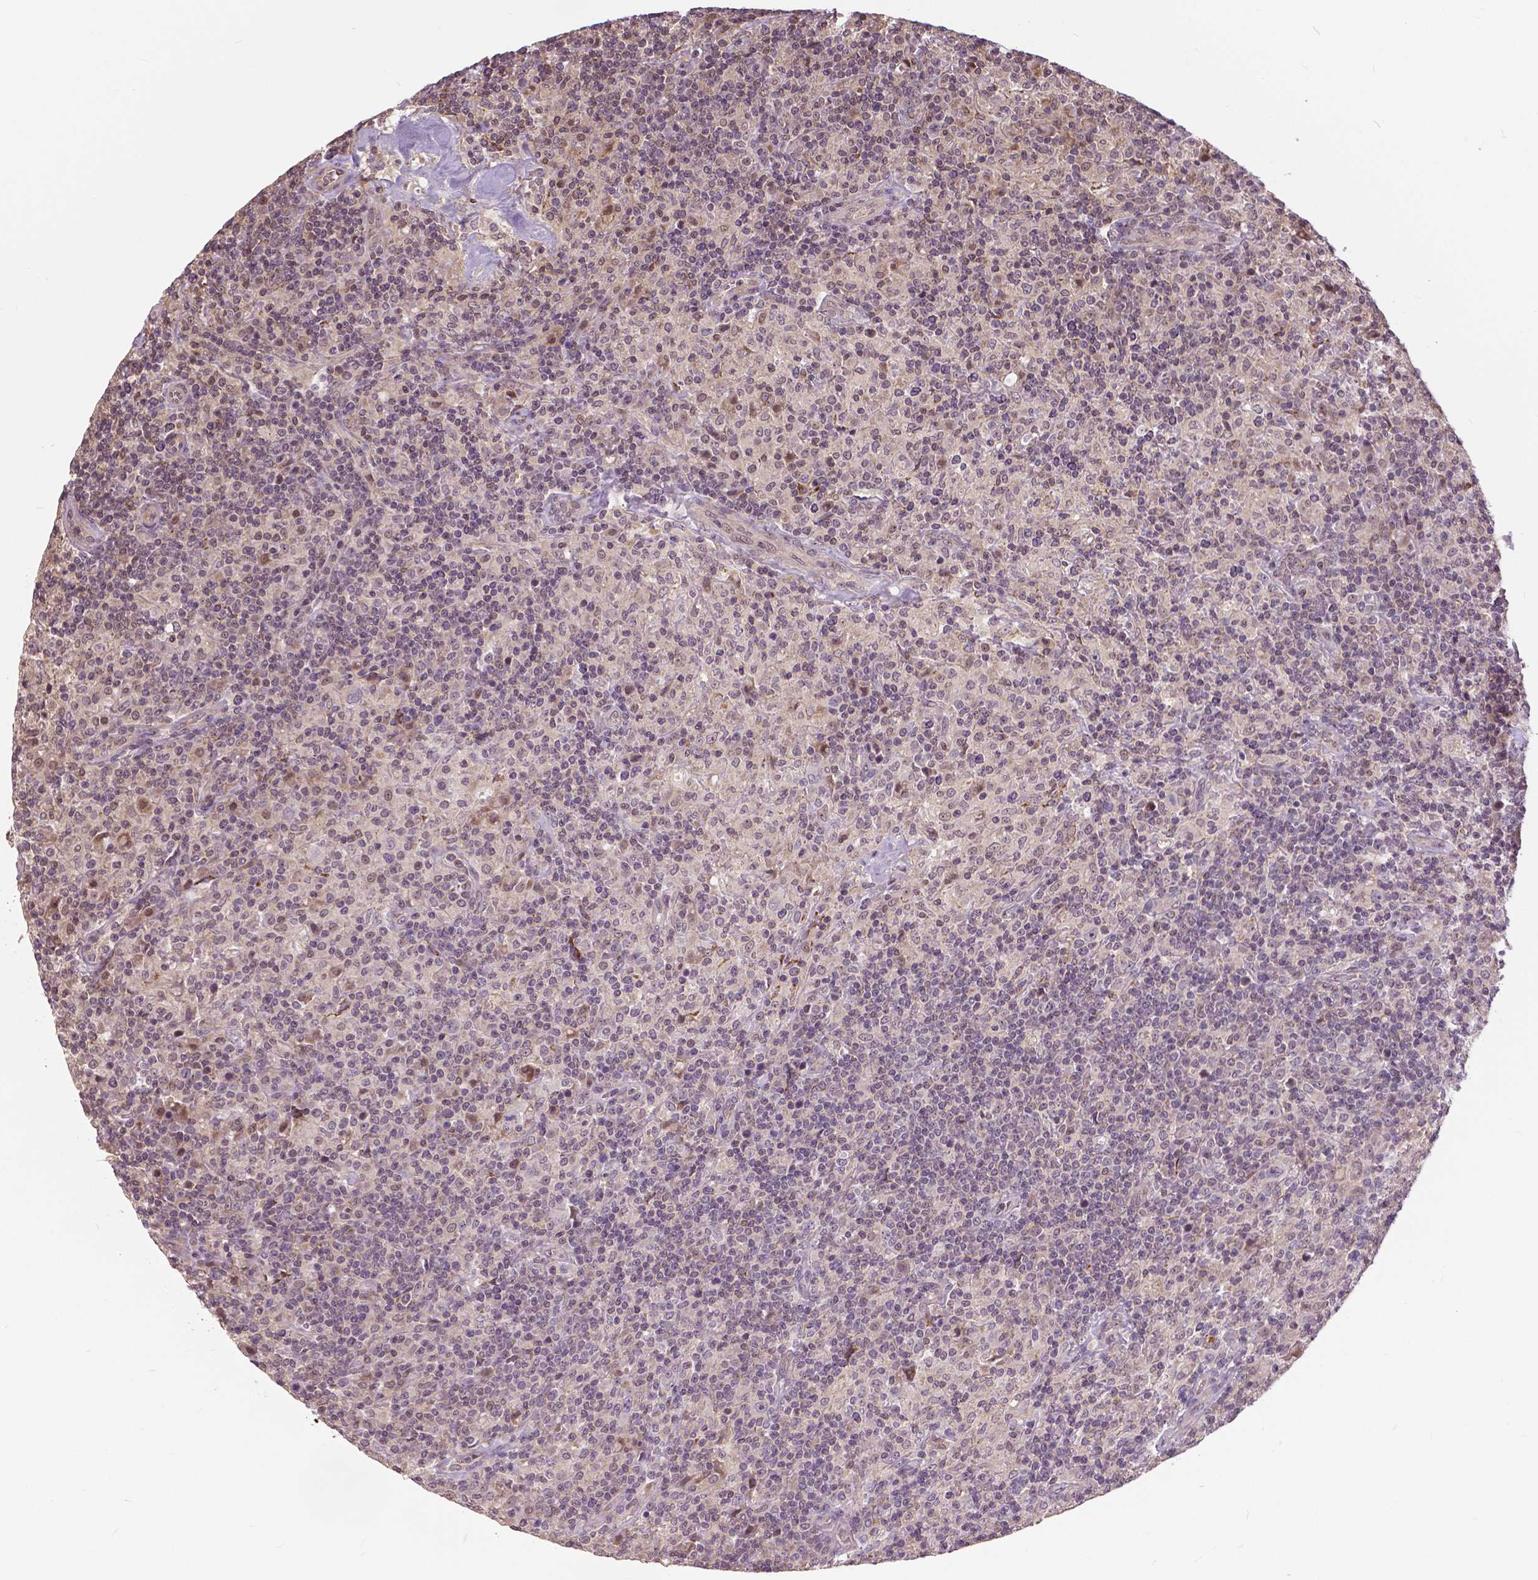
{"staining": {"intensity": "negative", "quantity": "none", "location": "none"}, "tissue": "lymphoma", "cell_type": "Tumor cells", "image_type": "cancer", "snomed": [{"axis": "morphology", "description": "Hodgkin's disease, NOS"}, {"axis": "topography", "description": "Lymph node"}], "caption": "Human lymphoma stained for a protein using IHC shows no staining in tumor cells.", "gene": "ANXA13", "patient": {"sex": "male", "age": 70}}